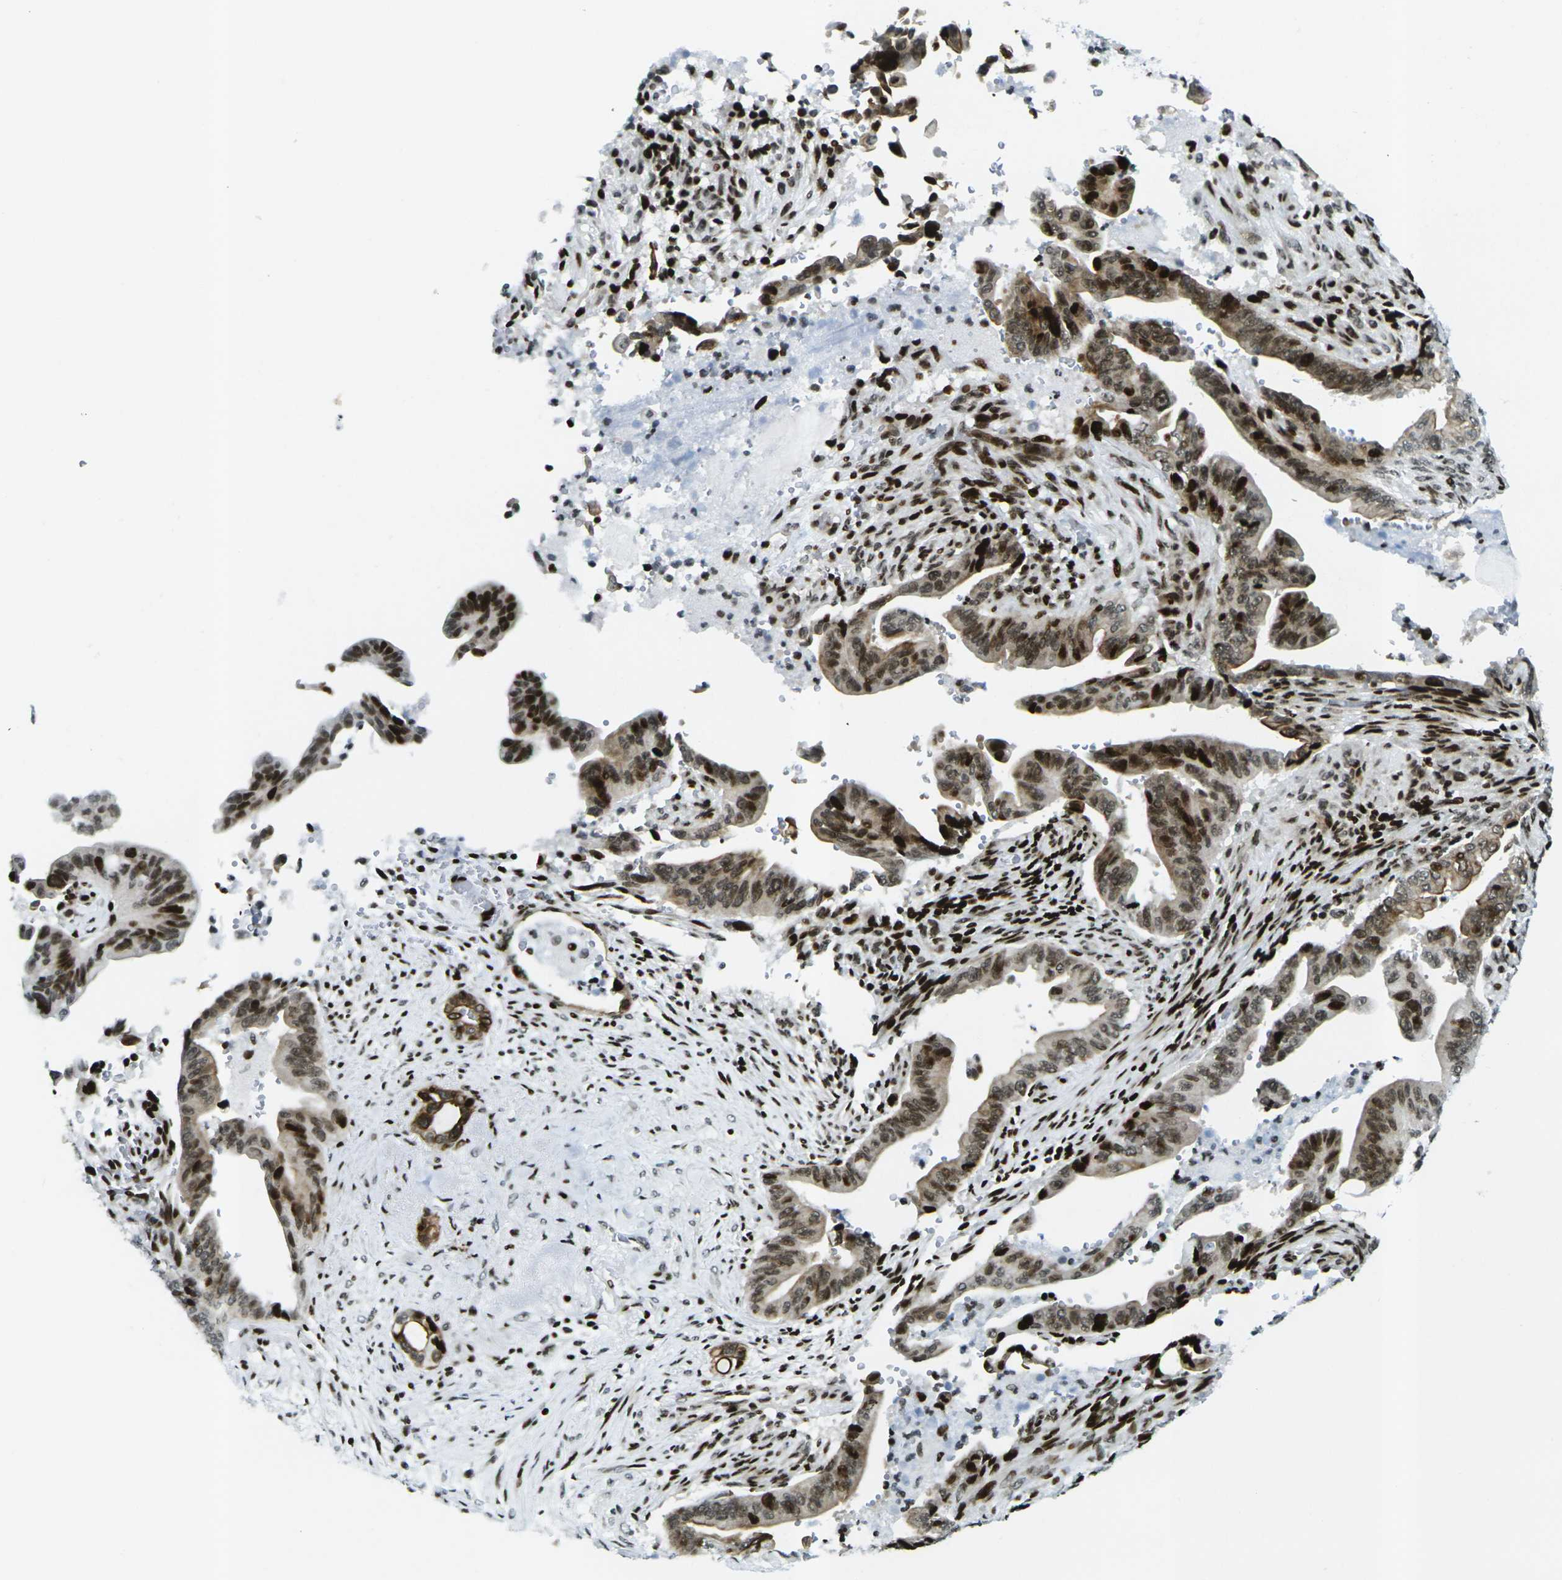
{"staining": {"intensity": "moderate", "quantity": ">75%", "location": "cytoplasmic/membranous,nuclear"}, "tissue": "pancreatic cancer", "cell_type": "Tumor cells", "image_type": "cancer", "snomed": [{"axis": "morphology", "description": "Adenocarcinoma, NOS"}, {"axis": "topography", "description": "Pancreas"}], "caption": "Protein positivity by immunohistochemistry shows moderate cytoplasmic/membranous and nuclear staining in about >75% of tumor cells in pancreatic adenocarcinoma.", "gene": "H3-3A", "patient": {"sex": "male", "age": 70}}